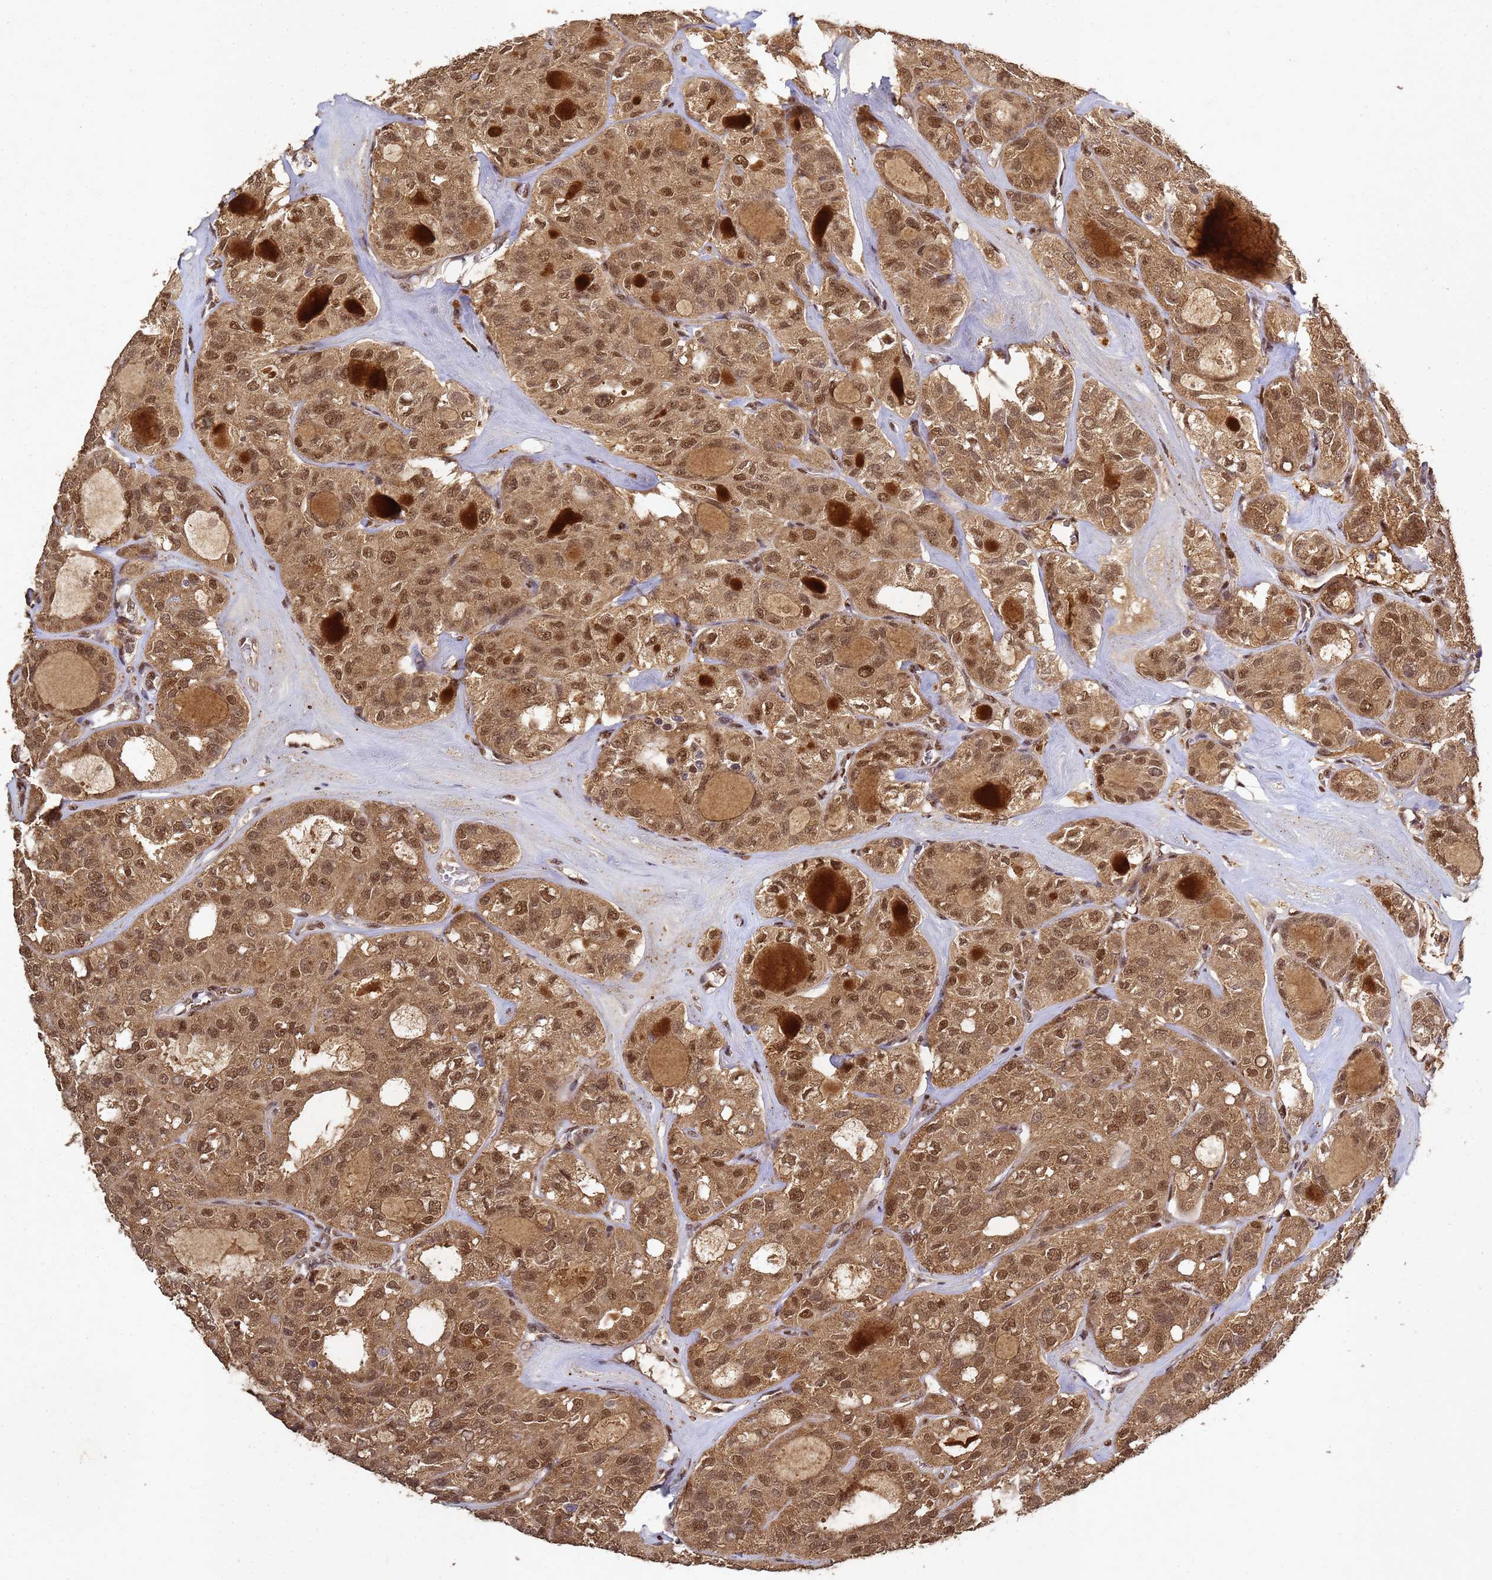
{"staining": {"intensity": "moderate", "quantity": ">75%", "location": "cytoplasmic/membranous,nuclear"}, "tissue": "thyroid cancer", "cell_type": "Tumor cells", "image_type": "cancer", "snomed": [{"axis": "morphology", "description": "Follicular adenoma carcinoma, NOS"}, {"axis": "topography", "description": "Thyroid gland"}], "caption": "The image displays immunohistochemical staining of thyroid cancer (follicular adenoma carcinoma). There is moderate cytoplasmic/membranous and nuclear staining is seen in about >75% of tumor cells.", "gene": "SECISBP2", "patient": {"sex": "male", "age": 75}}